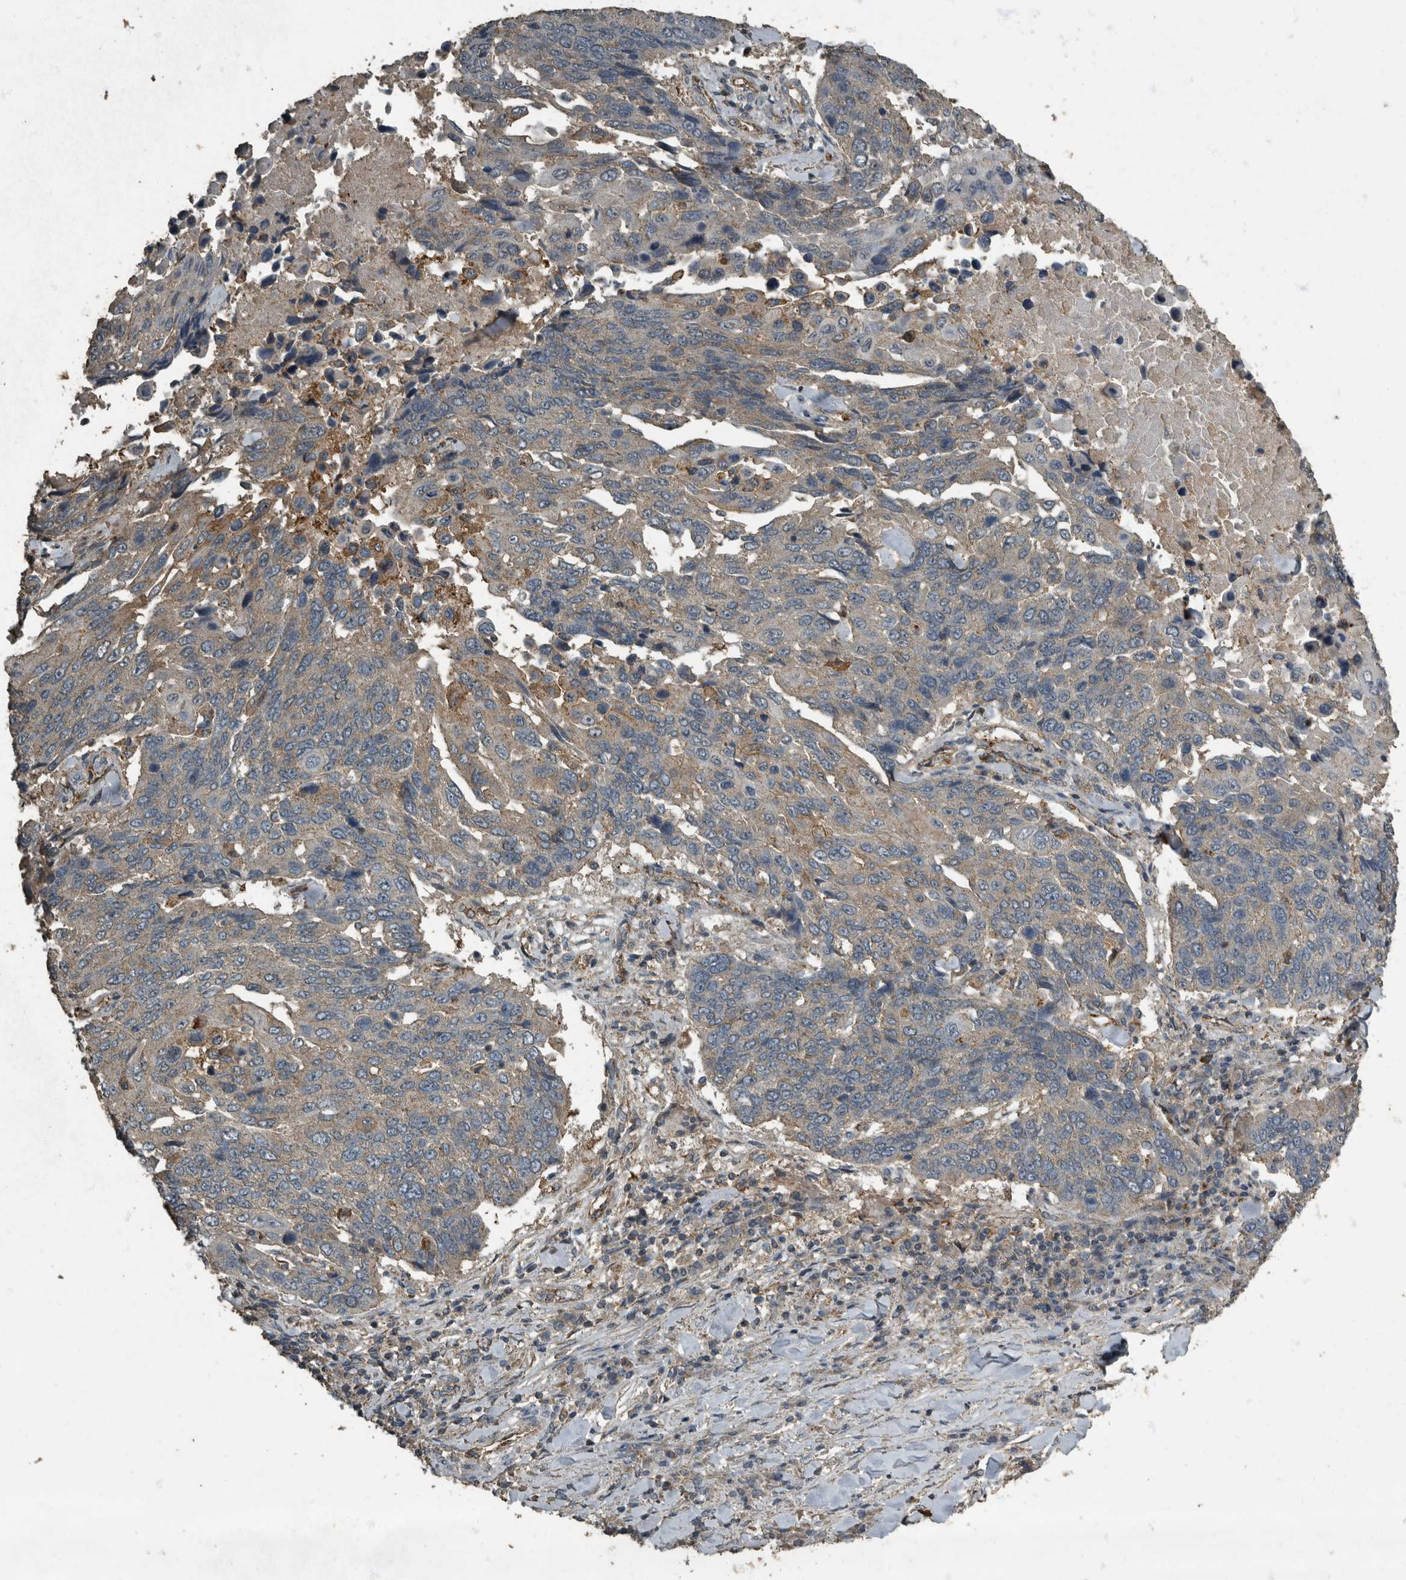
{"staining": {"intensity": "negative", "quantity": "none", "location": "none"}, "tissue": "lung cancer", "cell_type": "Tumor cells", "image_type": "cancer", "snomed": [{"axis": "morphology", "description": "Squamous cell carcinoma, NOS"}, {"axis": "topography", "description": "Lung"}], "caption": "DAB immunohistochemical staining of lung cancer shows no significant positivity in tumor cells.", "gene": "IL15RA", "patient": {"sex": "male", "age": 66}}